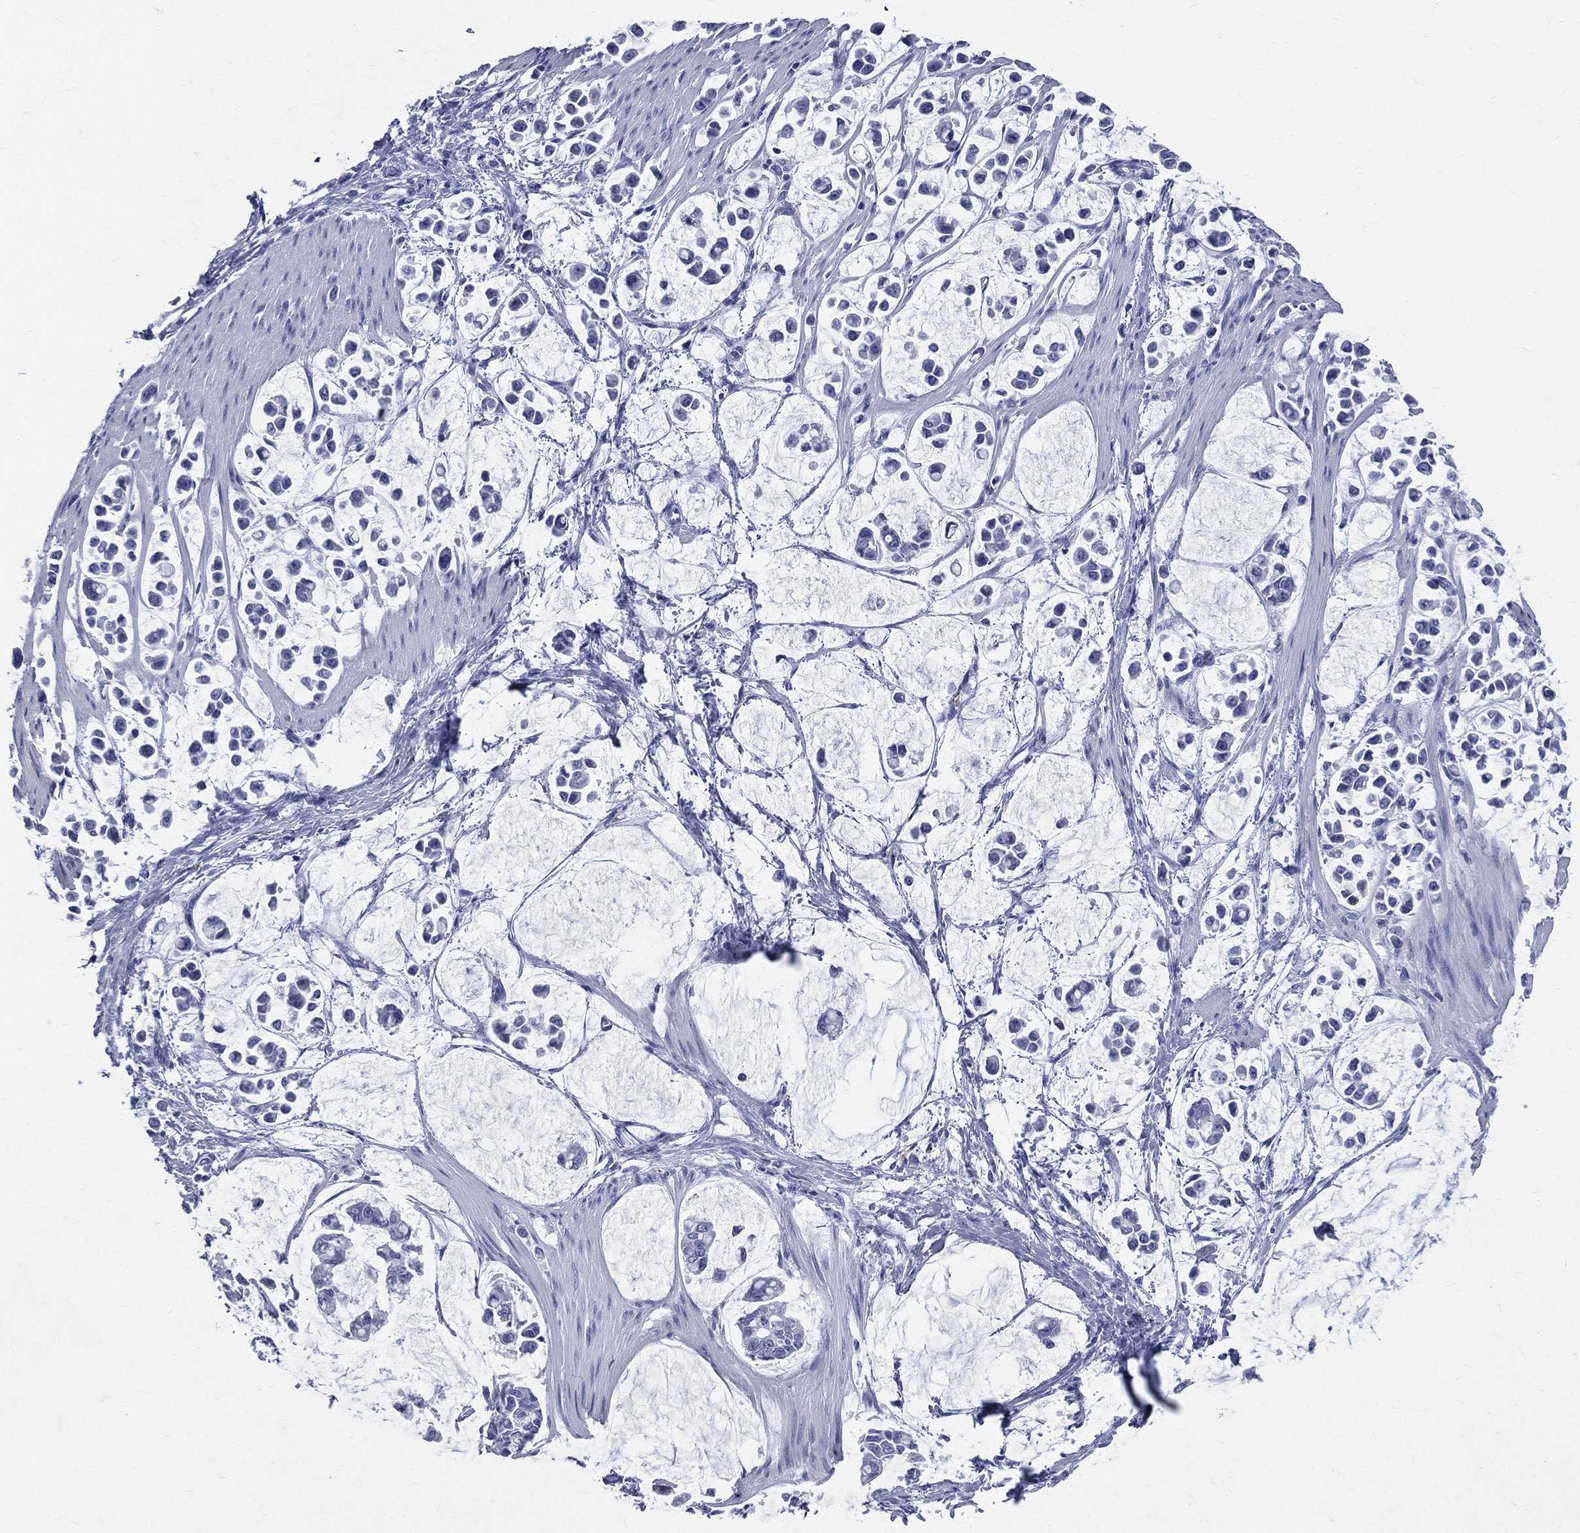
{"staining": {"intensity": "negative", "quantity": "none", "location": "none"}, "tissue": "stomach cancer", "cell_type": "Tumor cells", "image_type": "cancer", "snomed": [{"axis": "morphology", "description": "Adenocarcinoma, NOS"}, {"axis": "topography", "description": "Stomach"}], "caption": "Stomach cancer (adenocarcinoma) was stained to show a protein in brown. There is no significant expression in tumor cells.", "gene": "SYP", "patient": {"sex": "male", "age": 82}}